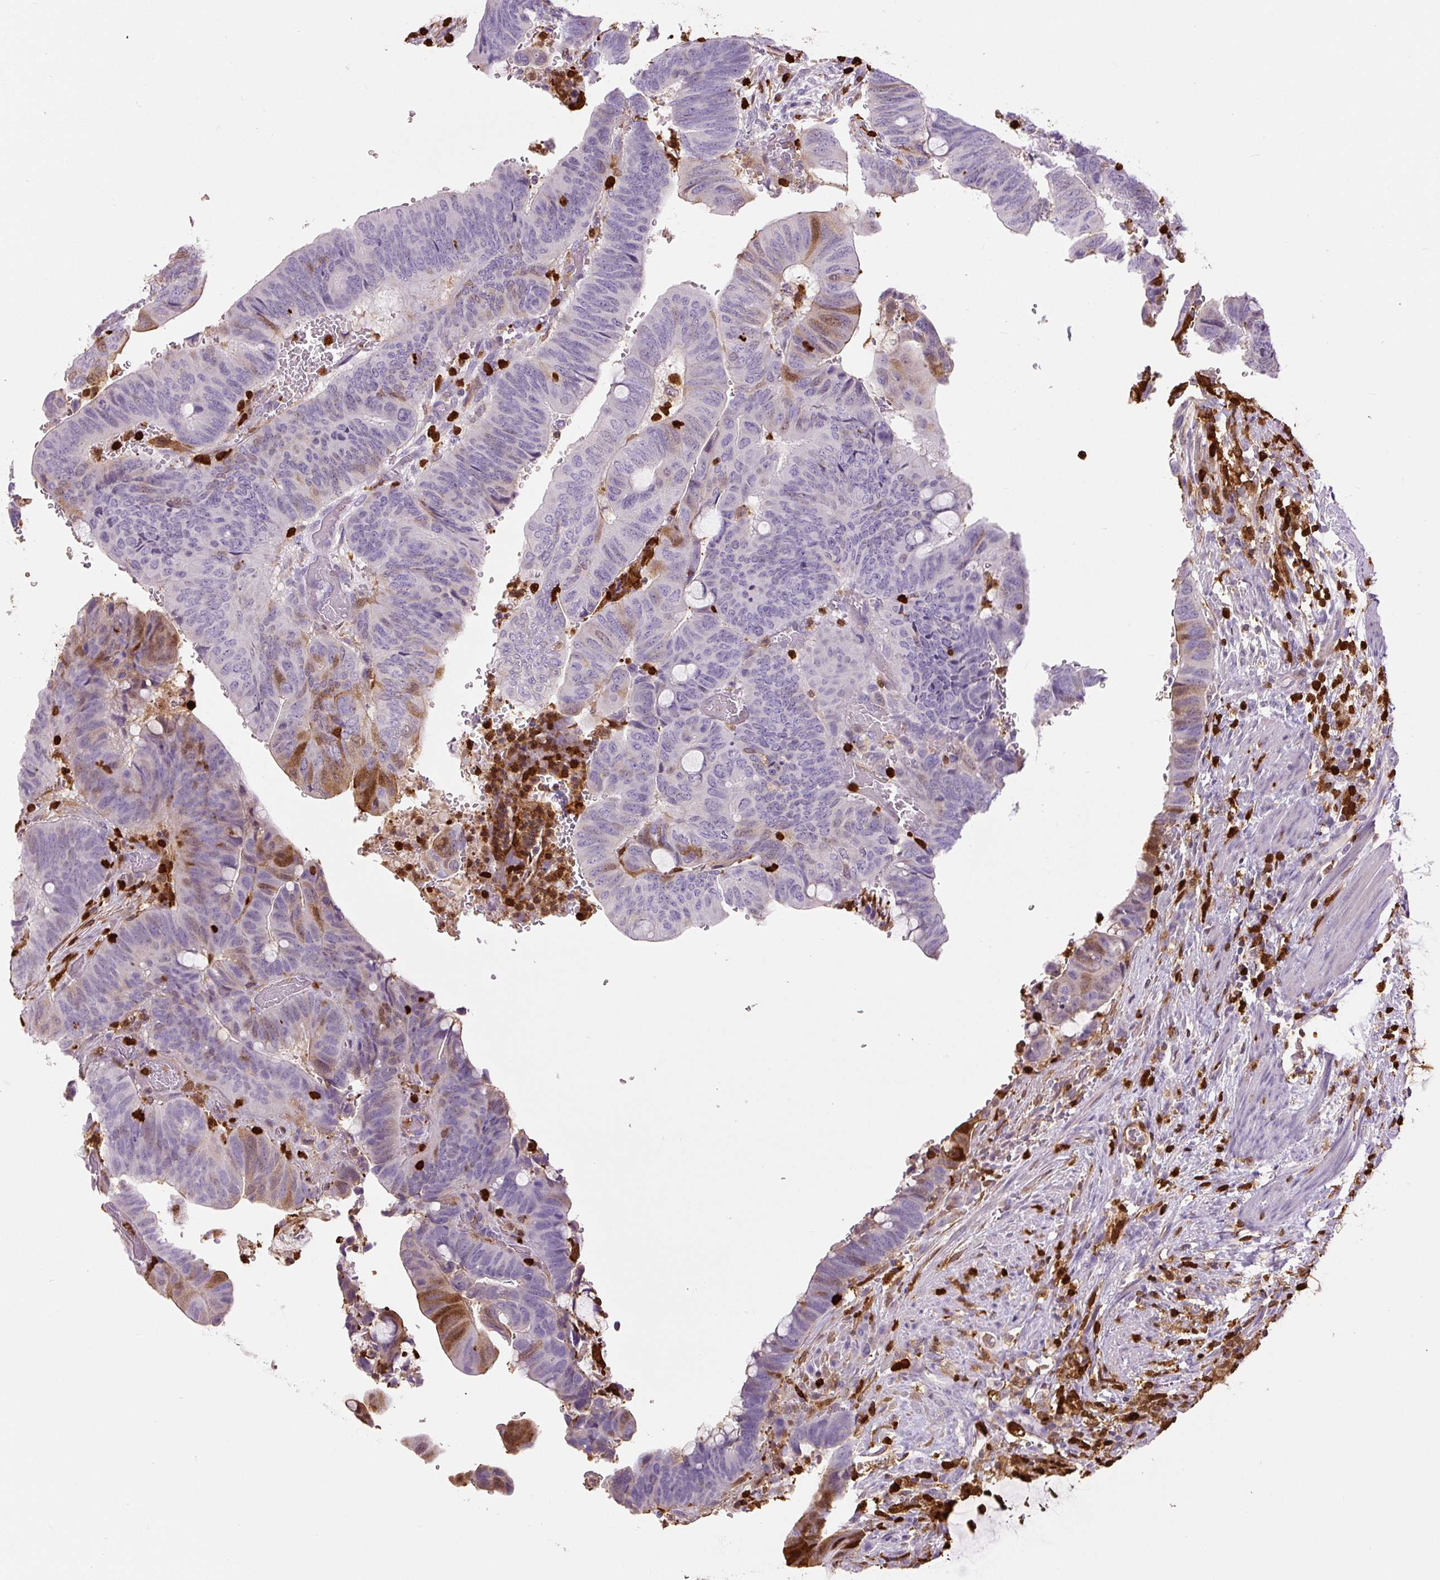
{"staining": {"intensity": "moderate", "quantity": "<25%", "location": "cytoplasmic/membranous,nuclear"}, "tissue": "colorectal cancer", "cell_type": "Tumor cells", "image_type": "cancer", "snomed": [{"axis": "morphology", "description": "Normal tissue, NOS"}, {"axis": "morphology", "description": "Adenocarcinoma, NOS"}, {"axis": "topography", "description": "Rectum"}, {"axis": "topography", "description": "Peripheral nerve tissue"}], "caption": "Immunohistochemistry (IHC) staining of colorectal cancer, which shows low levels of moderate cytoplasmic/membranous and nuclear expression in about <25% of tumor cells indicating moderate cytoplasmic/membranous and nuclear protein positivity. The staining was performed using DAB (brown) for protein detection and nuclei were counterstained in hematoxylin (blue).", "gene": "S100A4", "patient": {"sex": "male", "age": 92}}